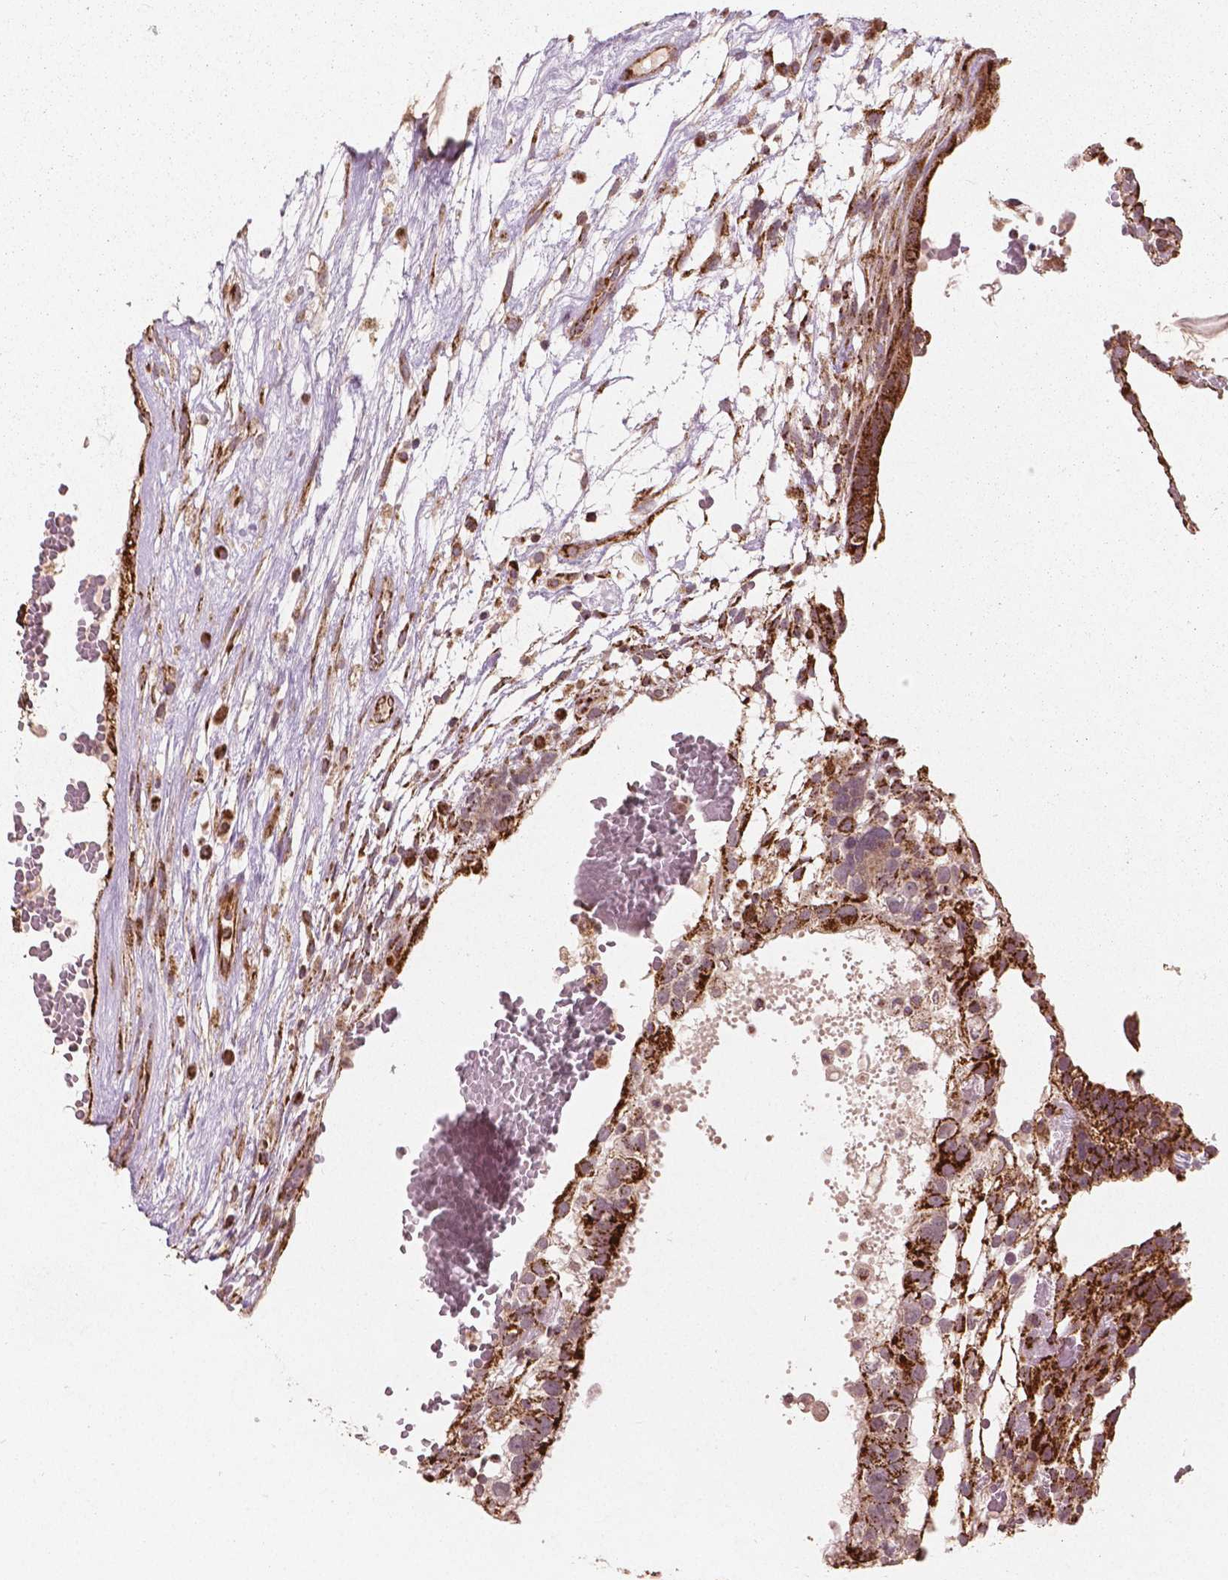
{"staining": {"intensity": "strong", "quantity": ">75%", "location": "cytoplasmic/membranous"}, "tissue": "testis cancer", "cell_type": "Tumor cells", "image_type": "cancer", "snomed": [{"axis": "morphology", "description": "Normal tissue, NOS"}, {"axis": "morphology", "description": "Carcinoma, Embryonal, NOS"}, {"axis": "topography", "description": "Testis"}], "caption": "Protein staining of testis embryonal carcinoma tissue demonstrates strong cytoplasmic/membranous expression in approximately >75% of tumor cells.", "gene": "PGAM5", "patient": {"sex": "male", "age": 32}}